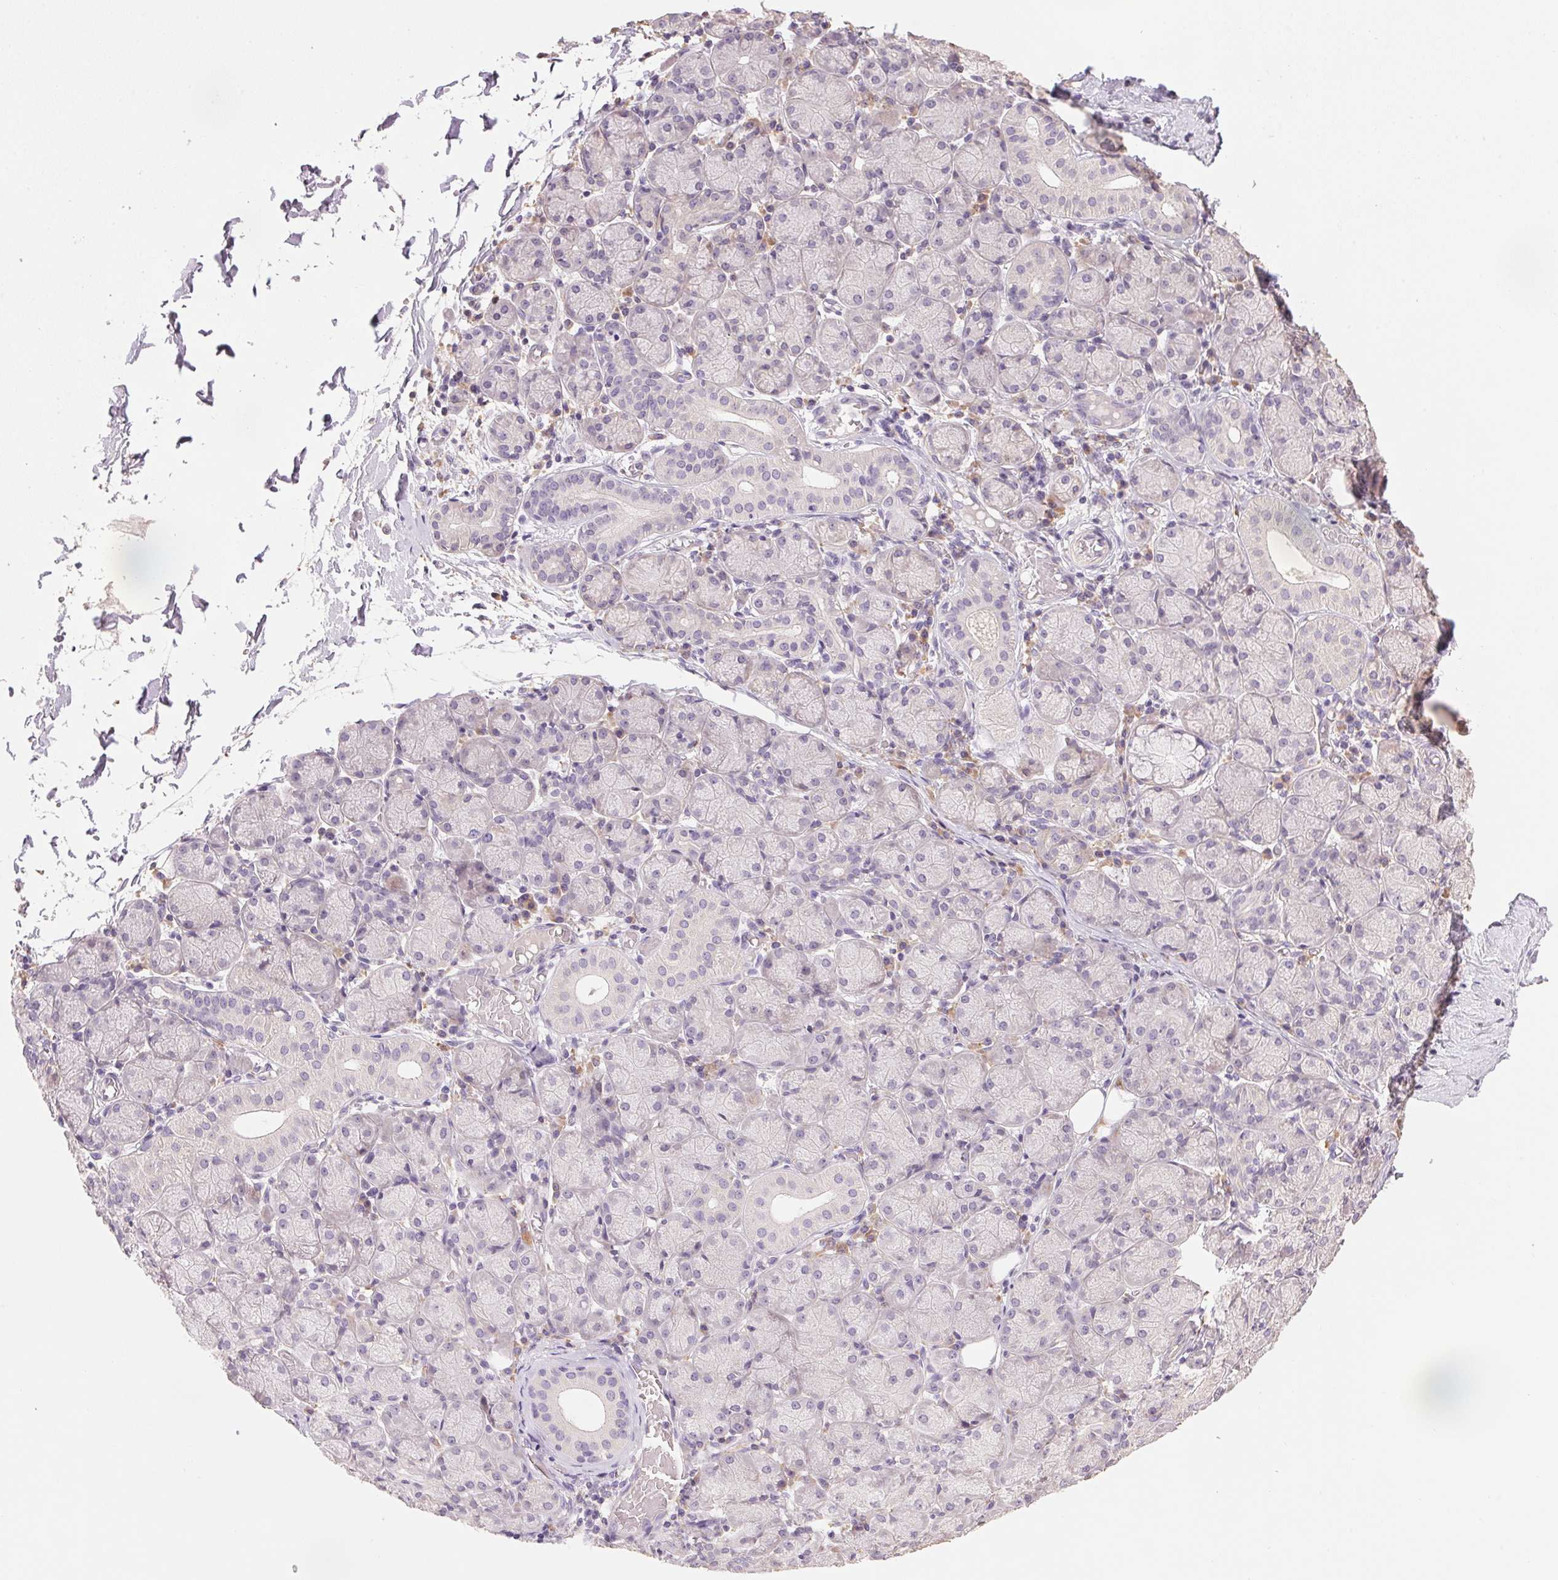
{"staining": {"intensity": "negative", "quantity": "none", "location": "none"}, "tissue": "salivary gland", "cell_type": "Glandular cells", "image_type": "normal", "snomed": [{"axis": "morphology", "description": "Normal tissue, NOS"}, {"axis": "topography", "description": "Salivary gland"}, {"axis": "topography", "description": "Peripheral nerve tissue"}], "caption": "DAB immunohistochemical staining of unremarkable salivary gland displays no significant expression in glandular cells.", "gene": "LYZL6", "patient": {"sex": "female", "age": 24}}